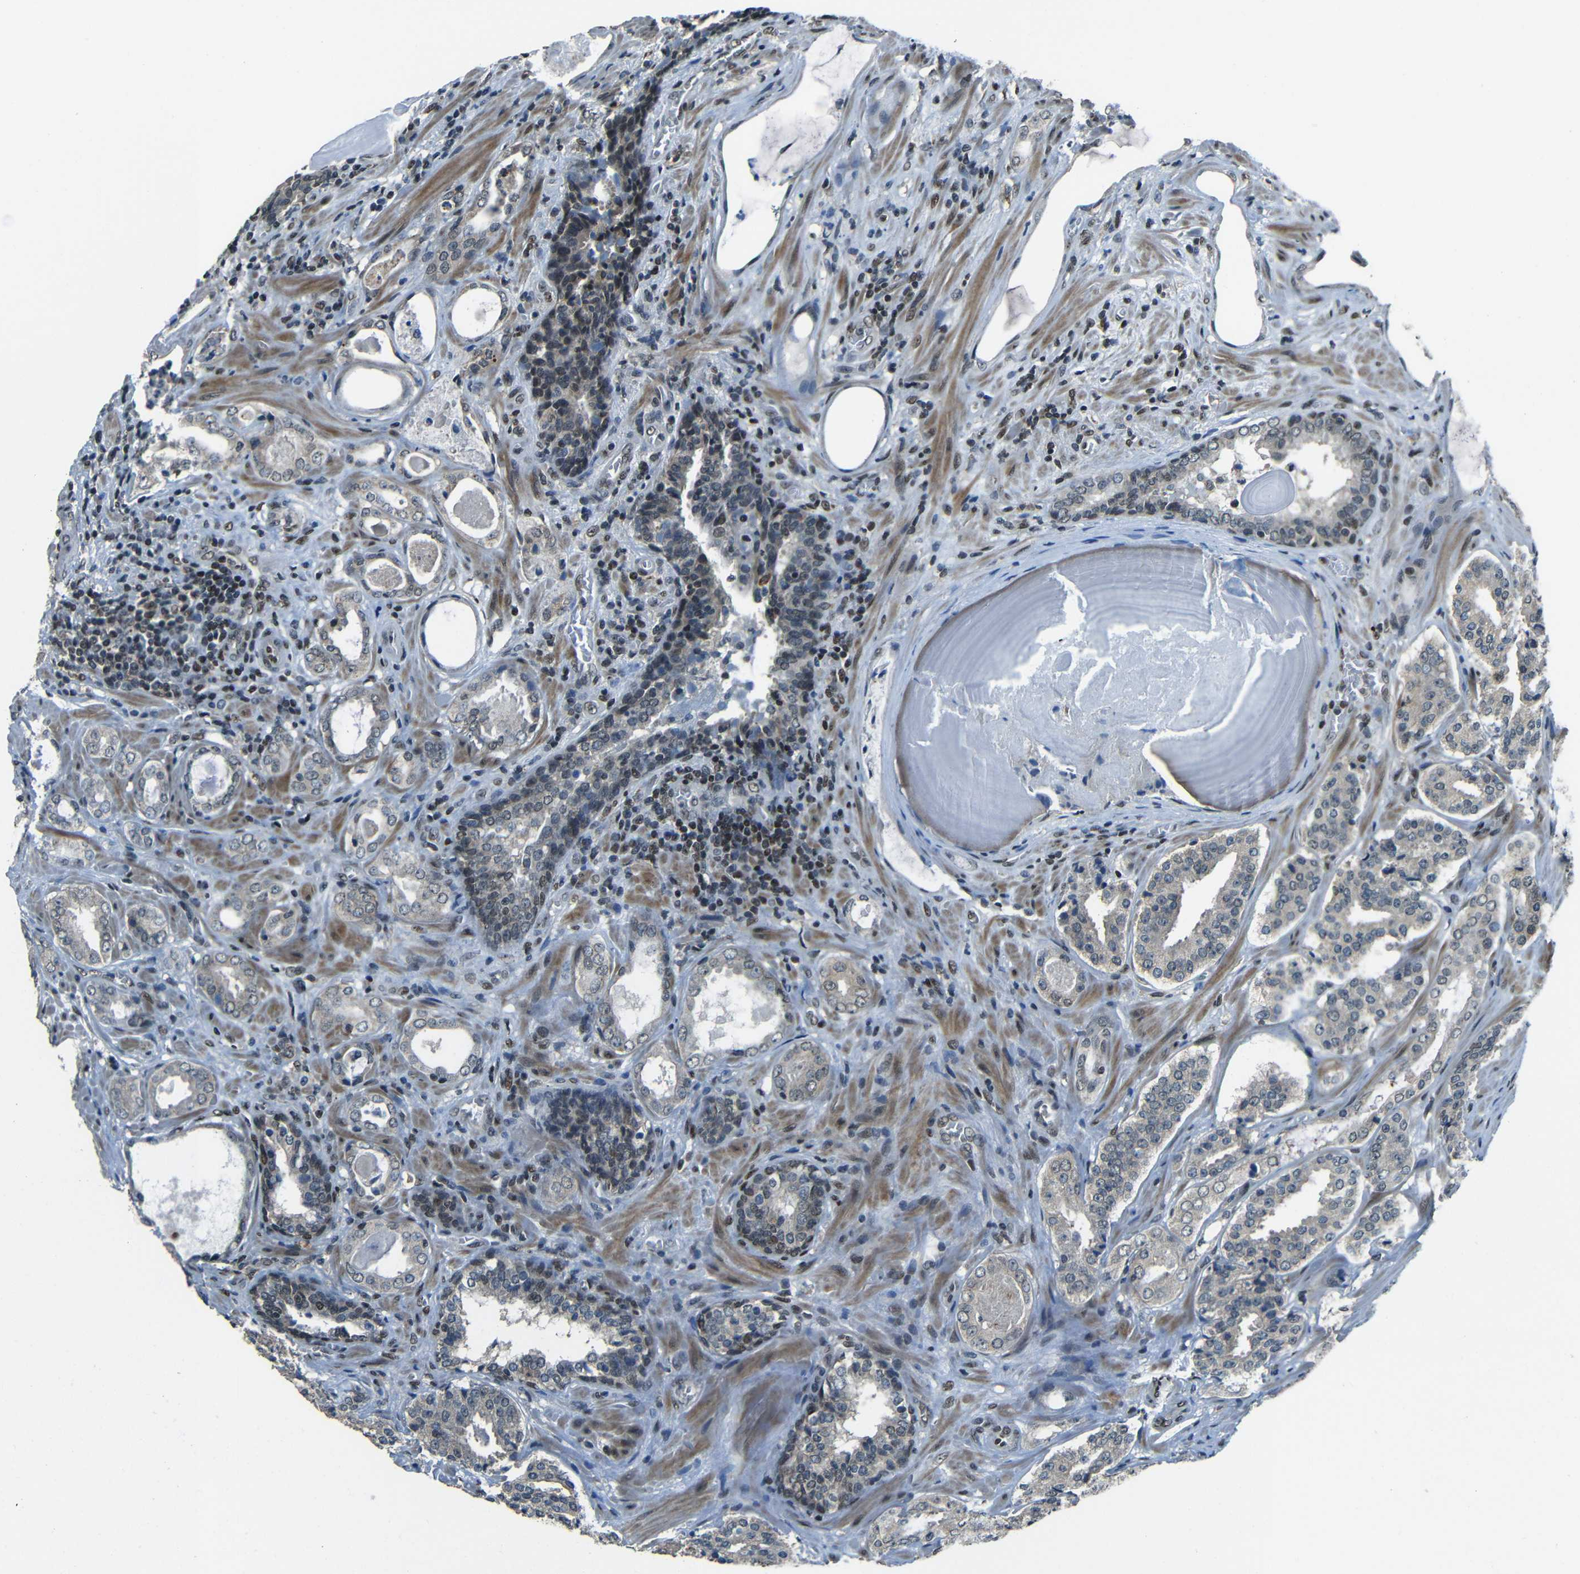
{"staining": {"intensity": "negative", "quantity": "none", "location": "none"}, "tissue": "prostate cancer", "cell_type": "Tumor cells", "image_type": "cancer", "snomed": [{"axis": "morphology", "description": "Adenocarcinoma, High grade"}, {"axis": "topography", "description": "Prostate"}], "caption": "Immunohistochemistry (IHC) photomicrograph of human prostate cancer stained for a protein (brown), which reveals no staining in tumor cells. The staining is performed using DAB (3,3'-diaminobenzidine) brown chromogen with nuclei counter-stained in using hematoxylin.", "gene": "PSIP1", "patient": {"sex": "male", "age": 60}}